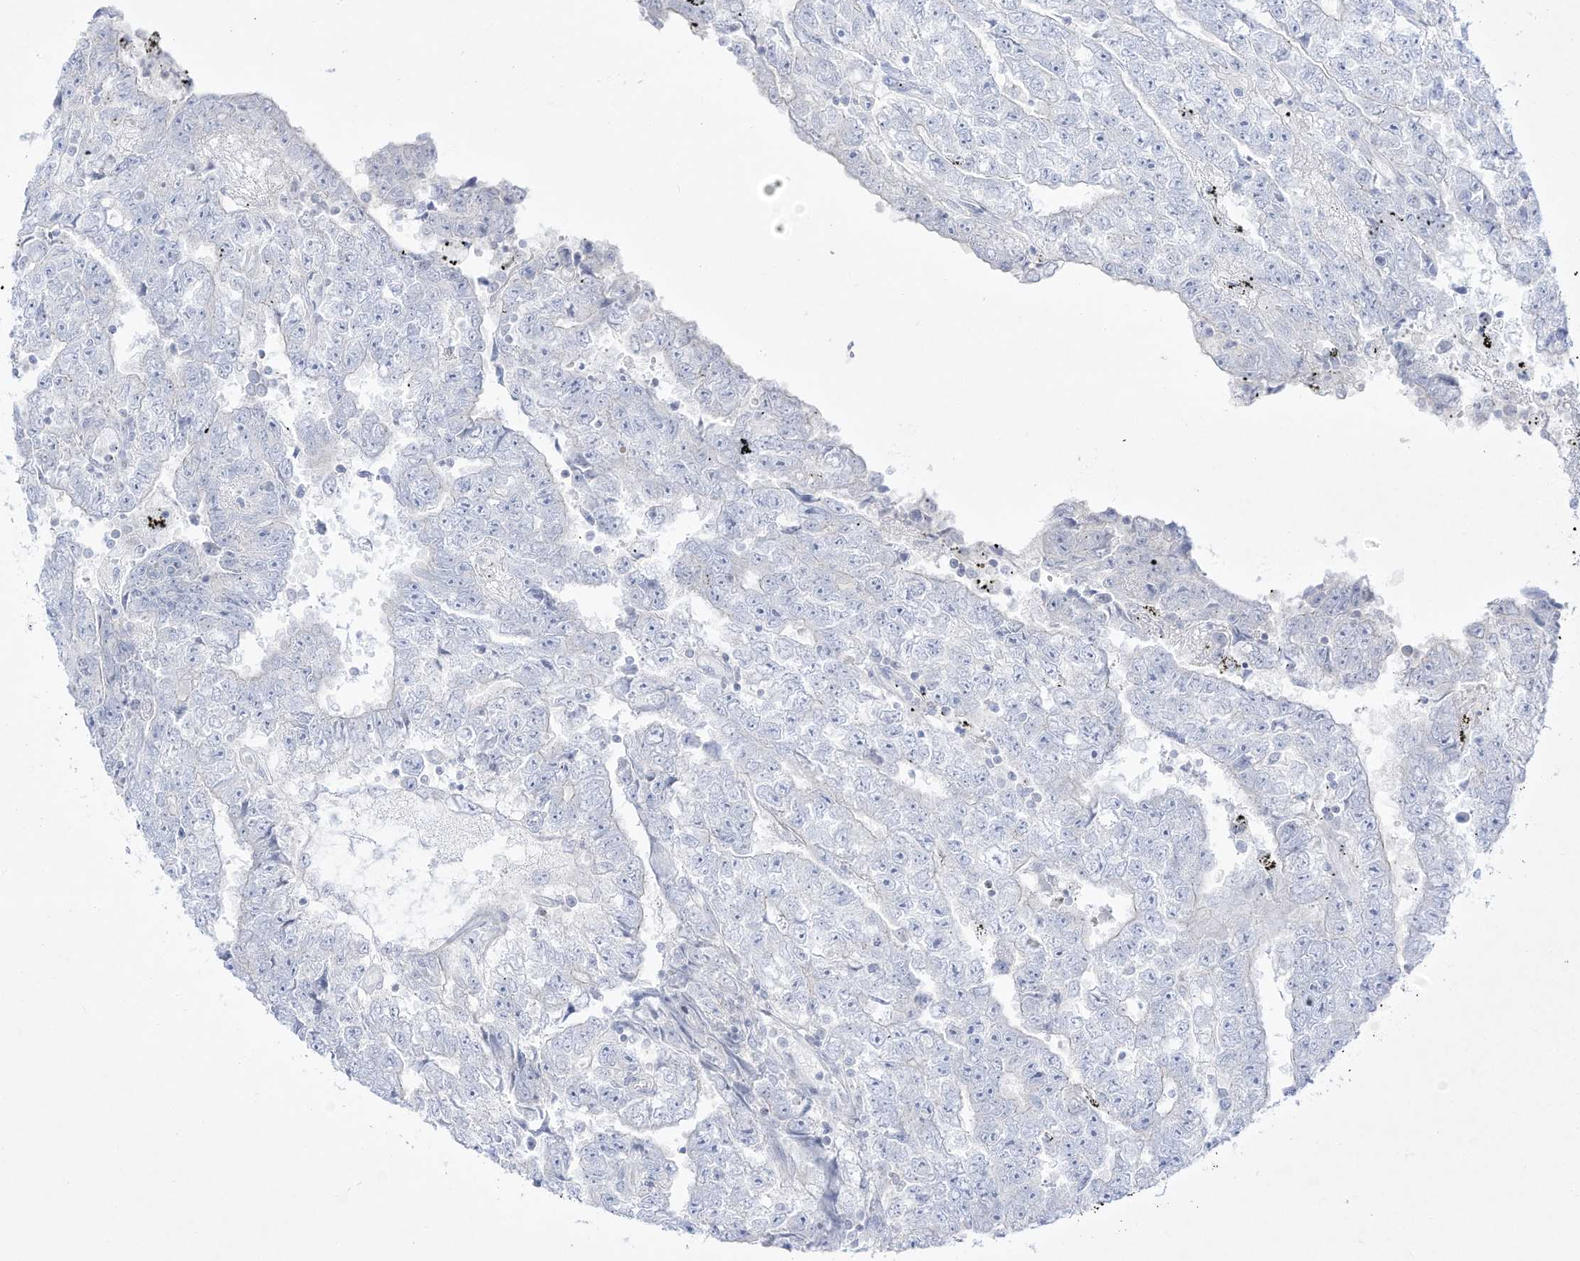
{"staining": {"intensity": "negative", "quantity": "none", "location": "none"}, "tissue": "testis cancer", "cell_type": "Tumor cells", "image_type": "cancer", "snomed": [{"axis": "morphology", "description": "Carcinoma, Embryonal, NOS"}, {"axis": "topography", "description": "Testis"}], "caption": "Immunohistochemical staining of human testis embryonal carcinoma exhibits no significant positivity in tumor cells.", "gene": "DMKN", "patient": {"sex": "male", "age": 25}}